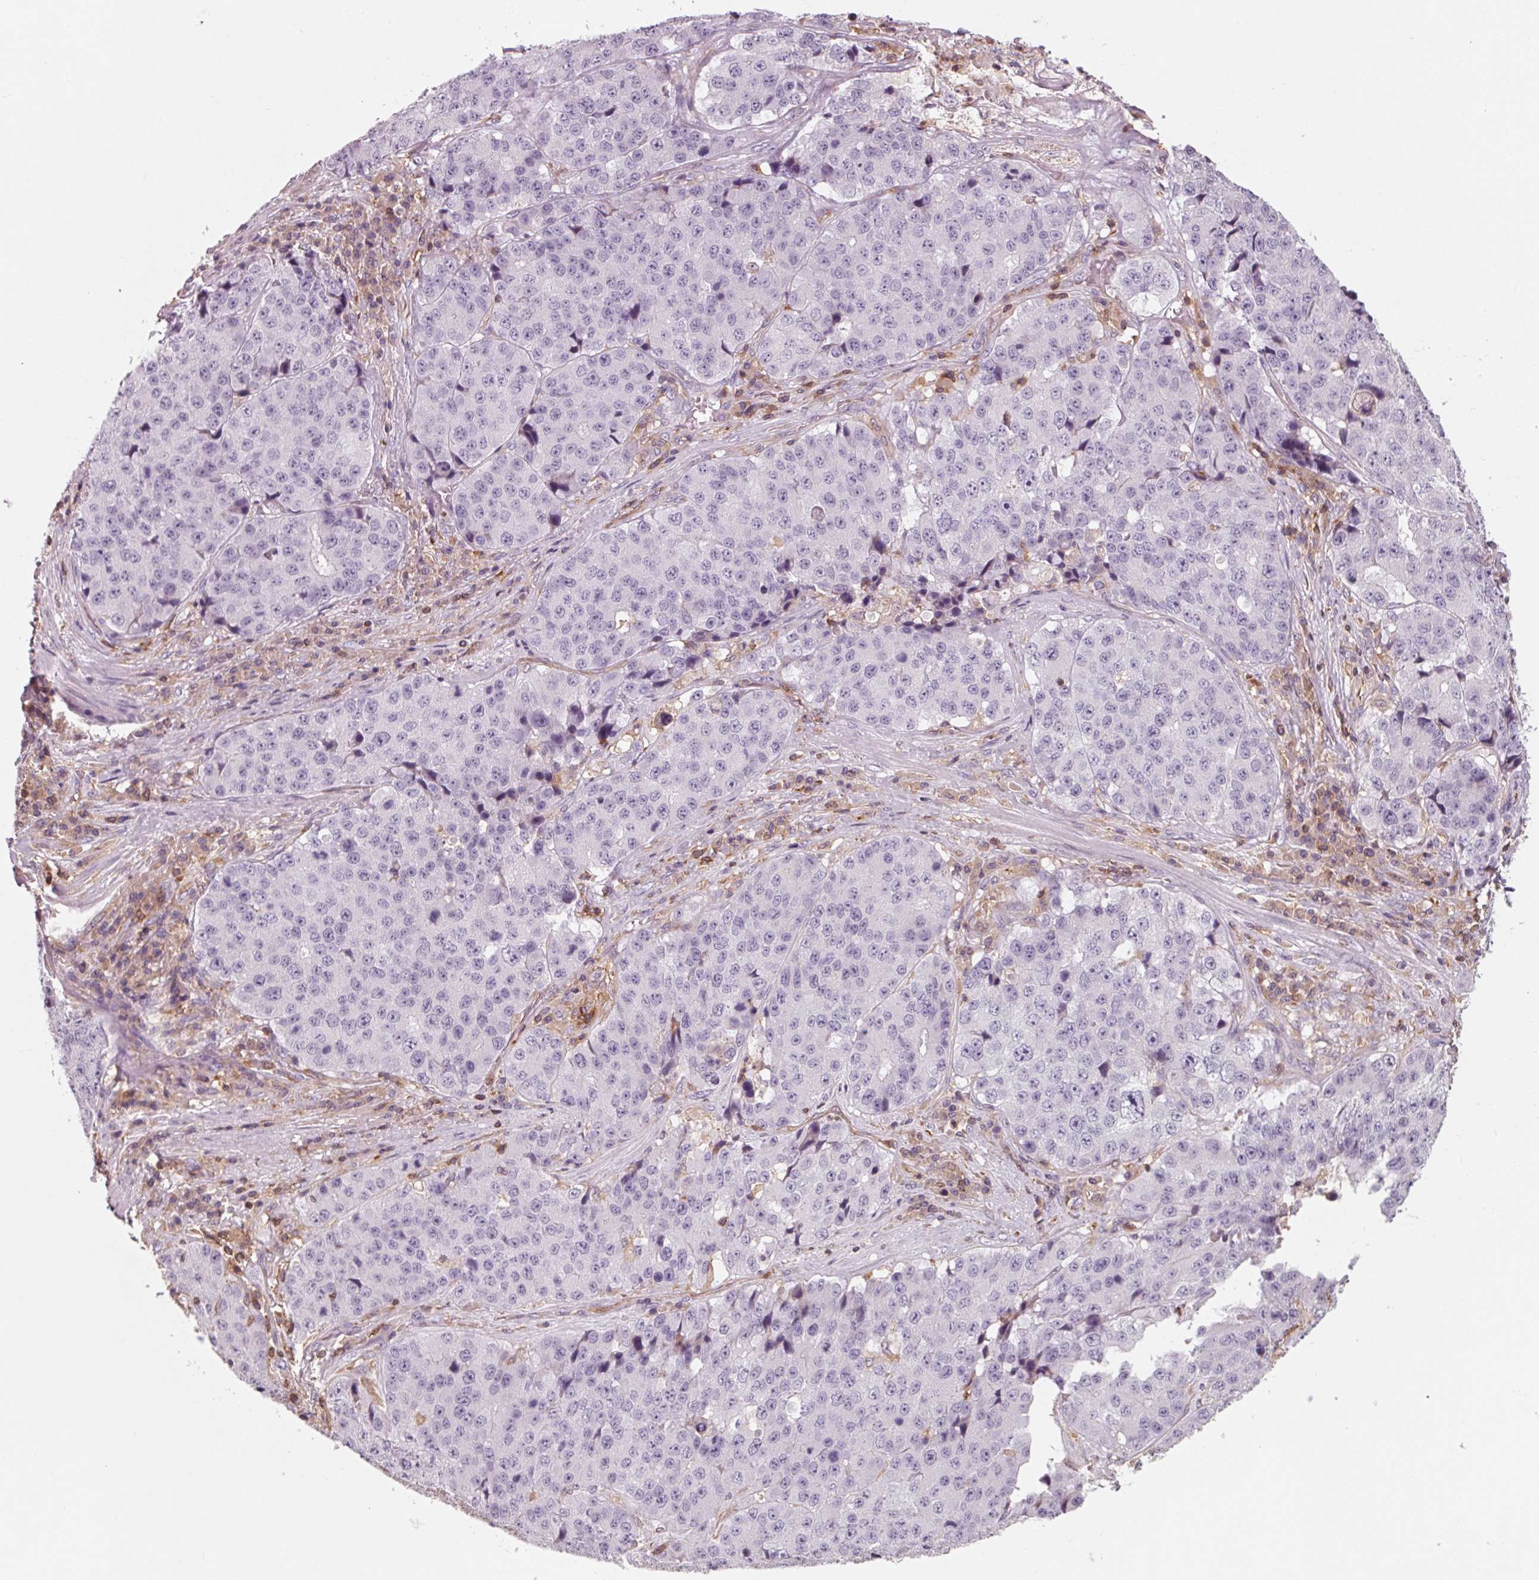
{"staining": {"intensity": "negative", "quantity": "none", "location": "none"}, "tissue": "stomach cancer", "cell_type": "Tumor cells", "image_type": "cancer", "snomed": [{"axis": "morphology", "description": "Adenocarcinoma, NOS"}, {"axis": "topography", "description": "Stomach"}], "caption": "DAB (3,3'-diaminobenzidine) immunohistochemical staining of stomach cancer (adenocarcinoma) shows no significant staining in tumor cells. (DAB immunohistochemistry visualized using brightfield microscopy, high magnification).", "gene": "ARHGAP25", "patient": {"sex": "male", "age": 71}}